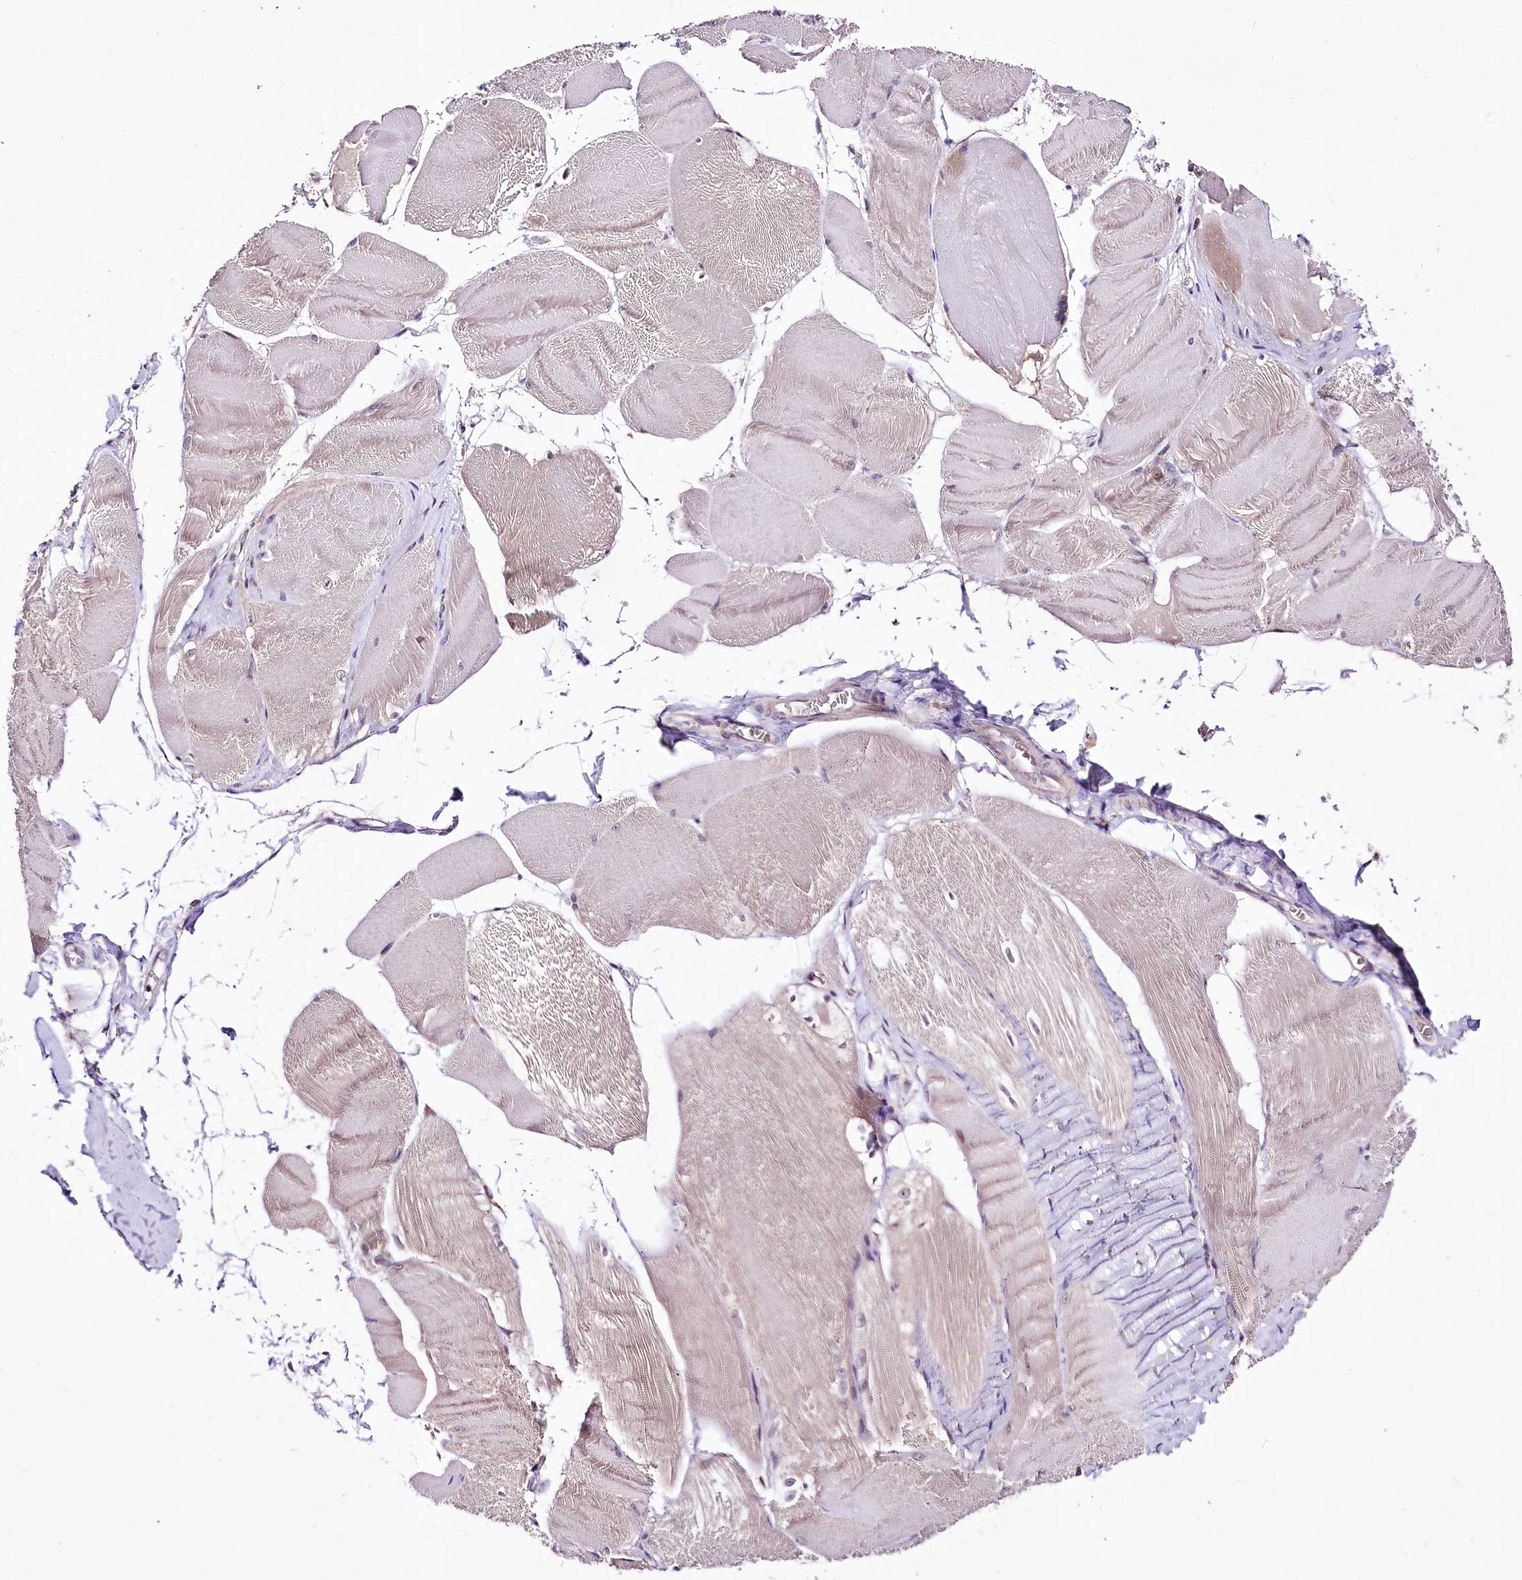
{"staining": {"intensity": "weak", "quantity": "<25%", "location": "cytoplasmic/membranous"}, "tissue": "skeletal muscle", "cell_type": "Myocytes", "image_type": "normal", "snomed": [{"axis": "morphology", "description": "Normal tissue, NOS"}, {"axis": "morphology", "description": "Basal cell carcinoma"}, {"axis": "topography", "description": "Skeletal muscle"}], "caption": "DAB immunohistochemical staining of benign human skeletal muscle reveals no significant staining in myocytes. (DAB (3,3'-diaminobenzidine) immunohistochemistry with hematoxylin counter stain).", "gene": "ATE1", "patient": {"sex": "female", "age": 64}}